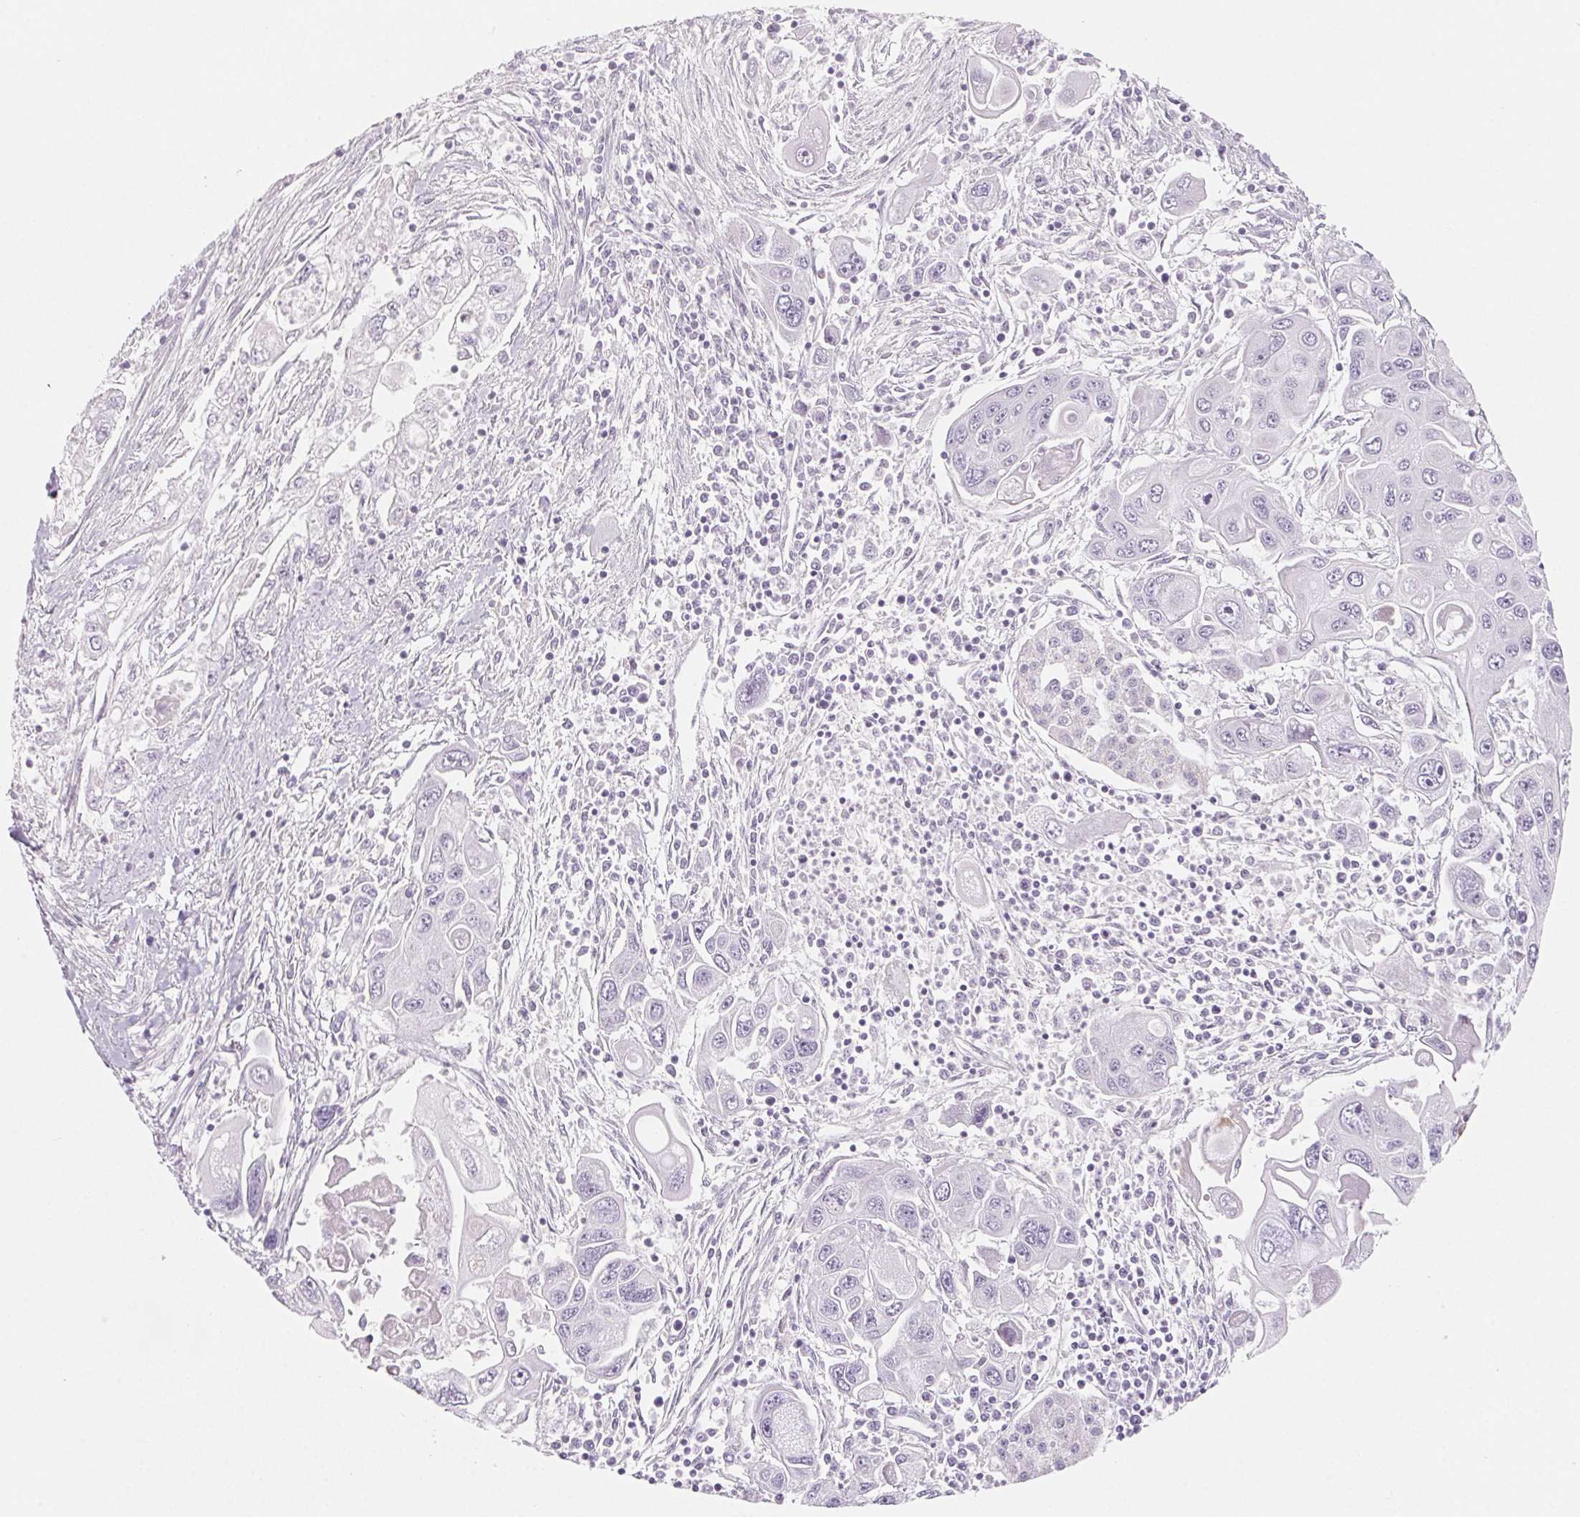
{"staining": {"intensity": "negative", "quantity": "none", "location": "none"}, "tissue": "pancreatic cancer", "cell_type": "Tumor cells", "image_type": "cancer", "snomed": [{"axis": "morphology", "description": "Adenocarcinoma, NOS"}, {"axis": "topography", "description": "Pancreas"}], "caption": "IHC of pancreatic cancer (adenocarcinoma) shows no staining in tumor cells. Brightfield microscopy of IHC stained with DAB (3,3'-diaminobenzidine) (brown) and hematoxylin (blue), captured at high magnification.", "gene": "SH3GL2", "patient": {"sex": "male", "age": 70}}